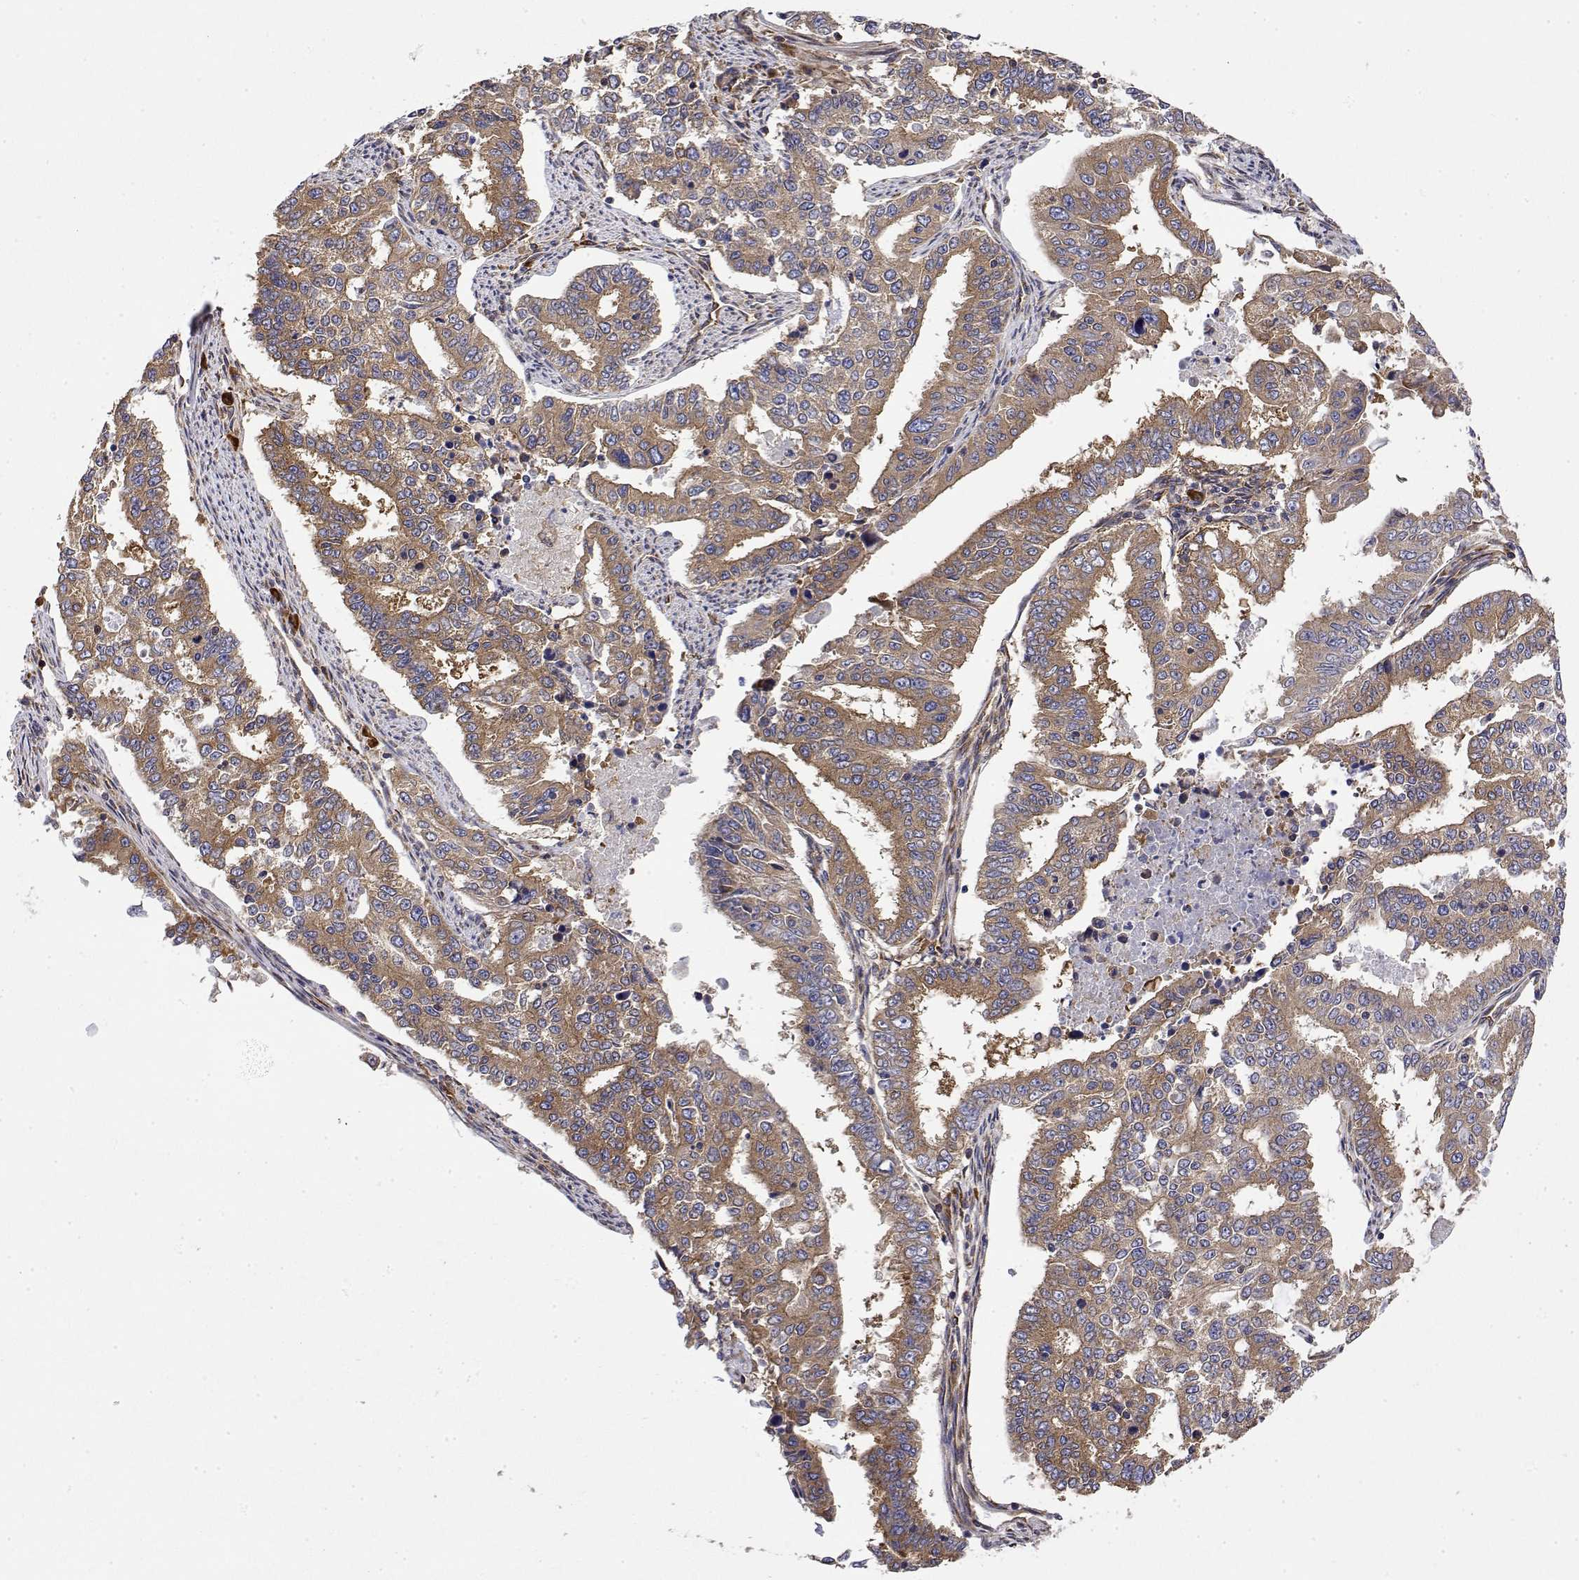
{"staining": {"intensity": "moderate", "quantity": ">75%", "location": "cytoplasmic/membranous"}, "tissue": "endometrial cancer", "cell_type": "Tumor cells", "image_type": "cancer", "snomed": [{"axis": "morphology", "description": "Adenocarcinoma, NOS"}, {"axis": "topography", "description": "Uterus"}], "caption": "Immunohistochemistry (IHC) (DAB (3,3'-diaminobenzidine)) staining of endometrial adenocarcinoma shows moderate cytoplasmic/membranous protein staining in approximately >75% of tumor cells. Immunohistochemistry (IHC) stains the protein of interest in brown and the nuclei are stained blue.", "gene": "EEF1G", "patient": {"sex": "female", "age": 59}}